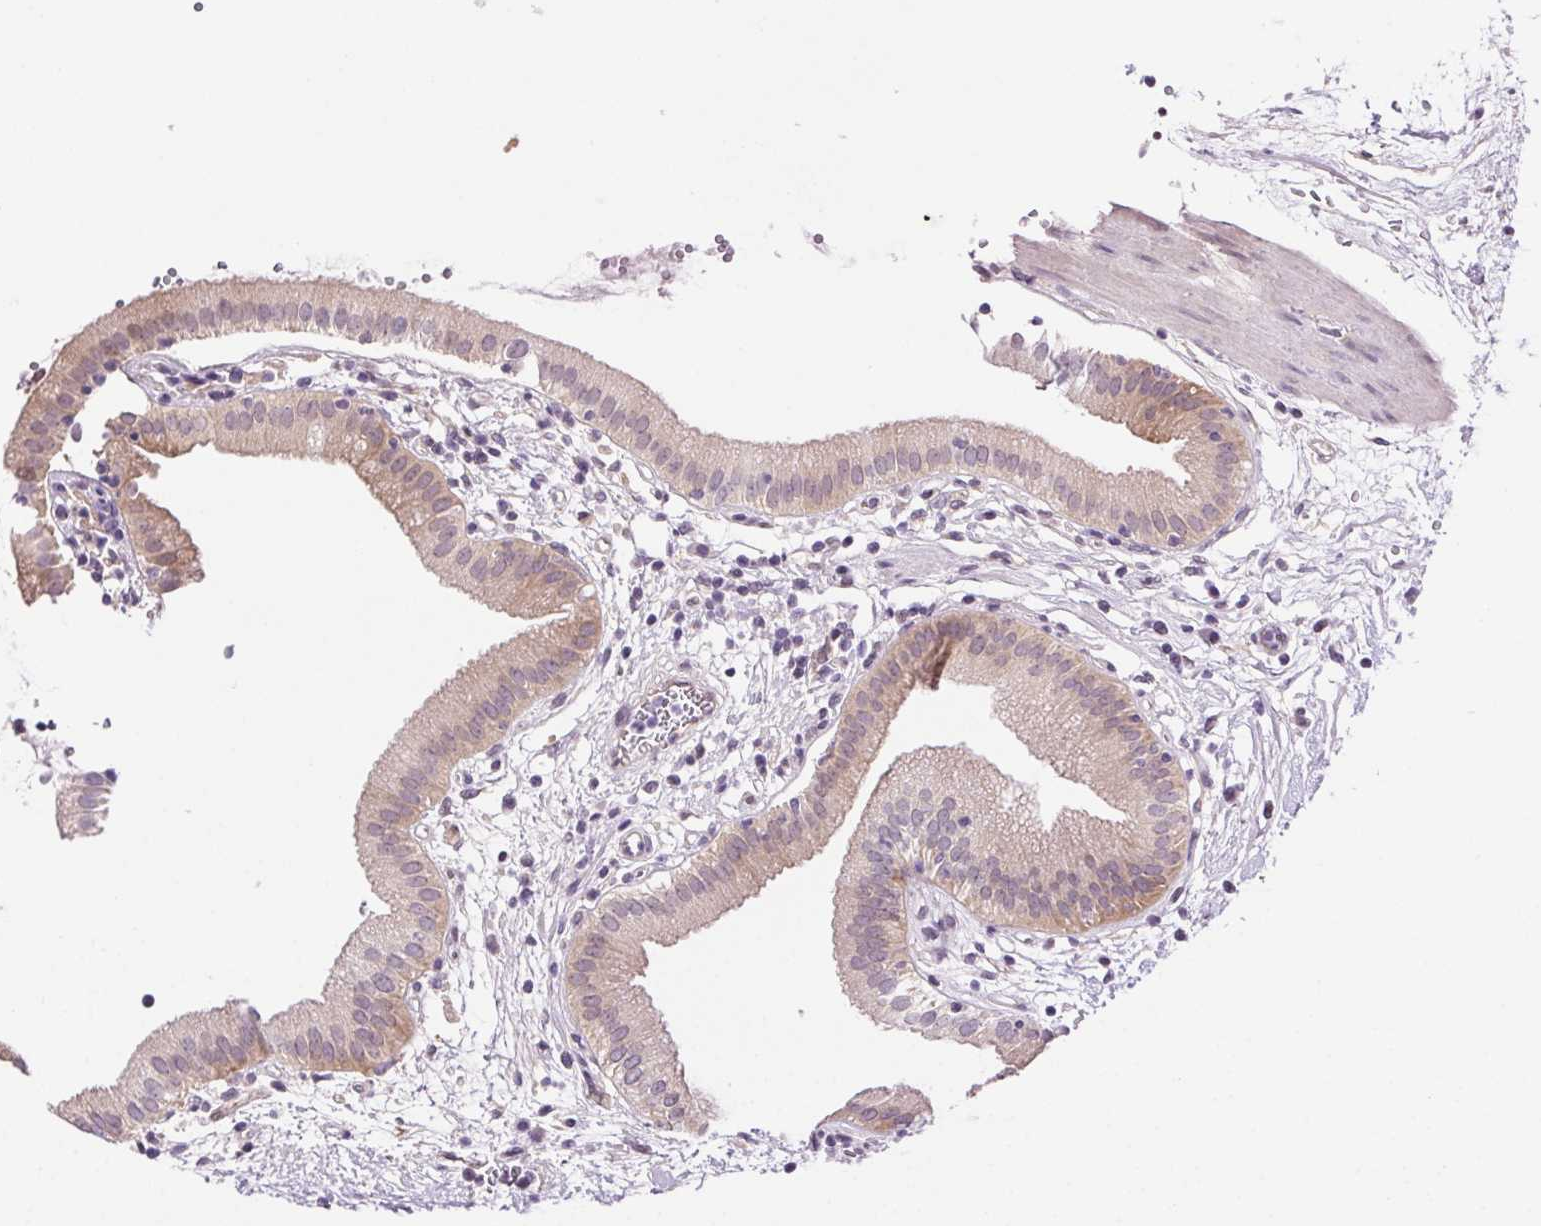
{"staining": {"intensity": "weak", "quantity": "25%-75%", "location": "cytoplasmic/membranous"}, "tissue": "gallbladder", "cell_type": "Glandular cells", "image_type": "normal", "snomed": [{"axis": "morphology", "description": "Normal tissue, NOS"}, {"axis": "topography", "description": "Gallbladder"}], "caption": "Immunohistochemical staining of normal human gallbladder displays weak cytoplasmic/membranous protein positivity in approximately 25%-75% of glandular cells.", "gene": "SYT11", "patient": {"sex": "female", "age": 65}}